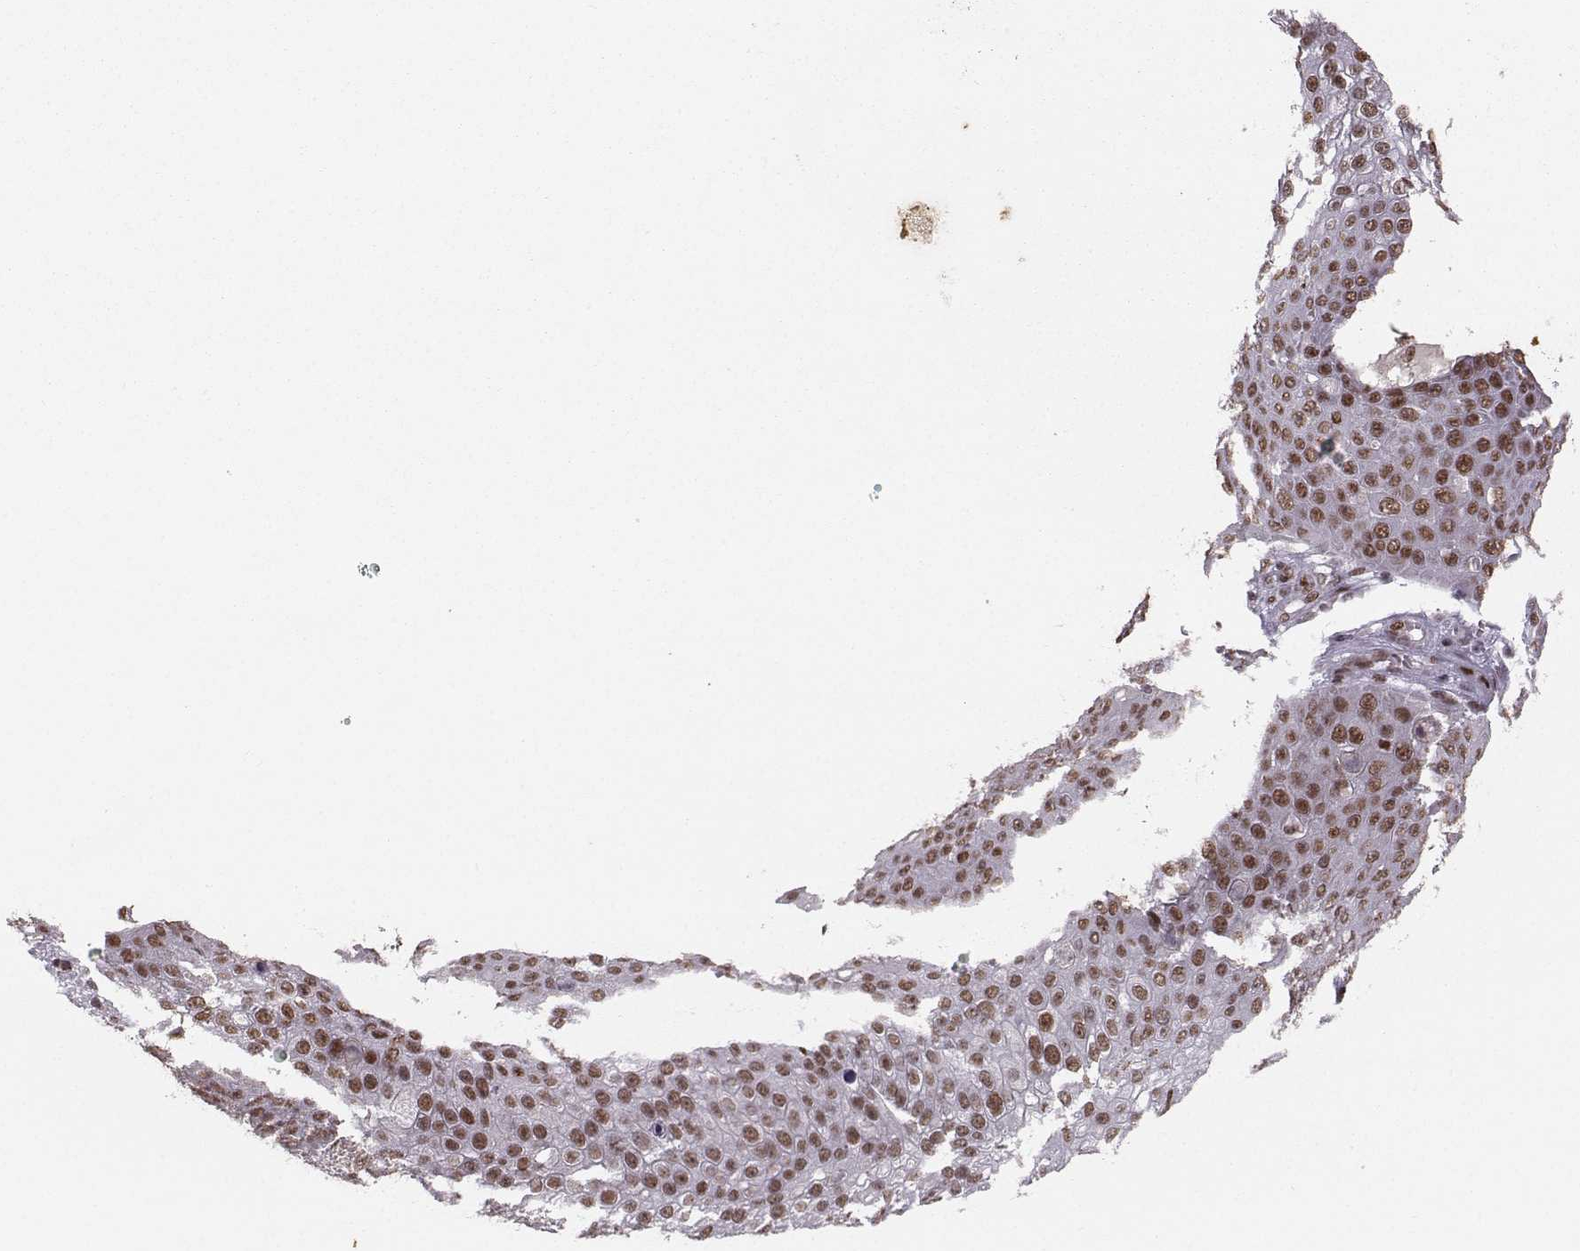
{"staining": {"intensity": "moderate", "quantity": ">75%", "location": "nuclear"}, "tissue": "skin cancer", "cell_type": "Tumor cells", "image_type": "cancer", "snomed": [{"axis": "morphology", "description": "Squamous cell carcinoma, NOS"}, {"axis": "topography", "description": "Skin"}], "caption": "High-magnification brightfield microscopy of squamous cell carcinoma (skin) stained with DAB (3,3'-diaminobenzidine) (brown) and counterstained with hematoxylin (blue). tumor cells exhibit moderate nuclear positivity is identified in about>75% of cells.", "gene": "SNAPC2", "patient": {"sex": "male", "age": 71}}